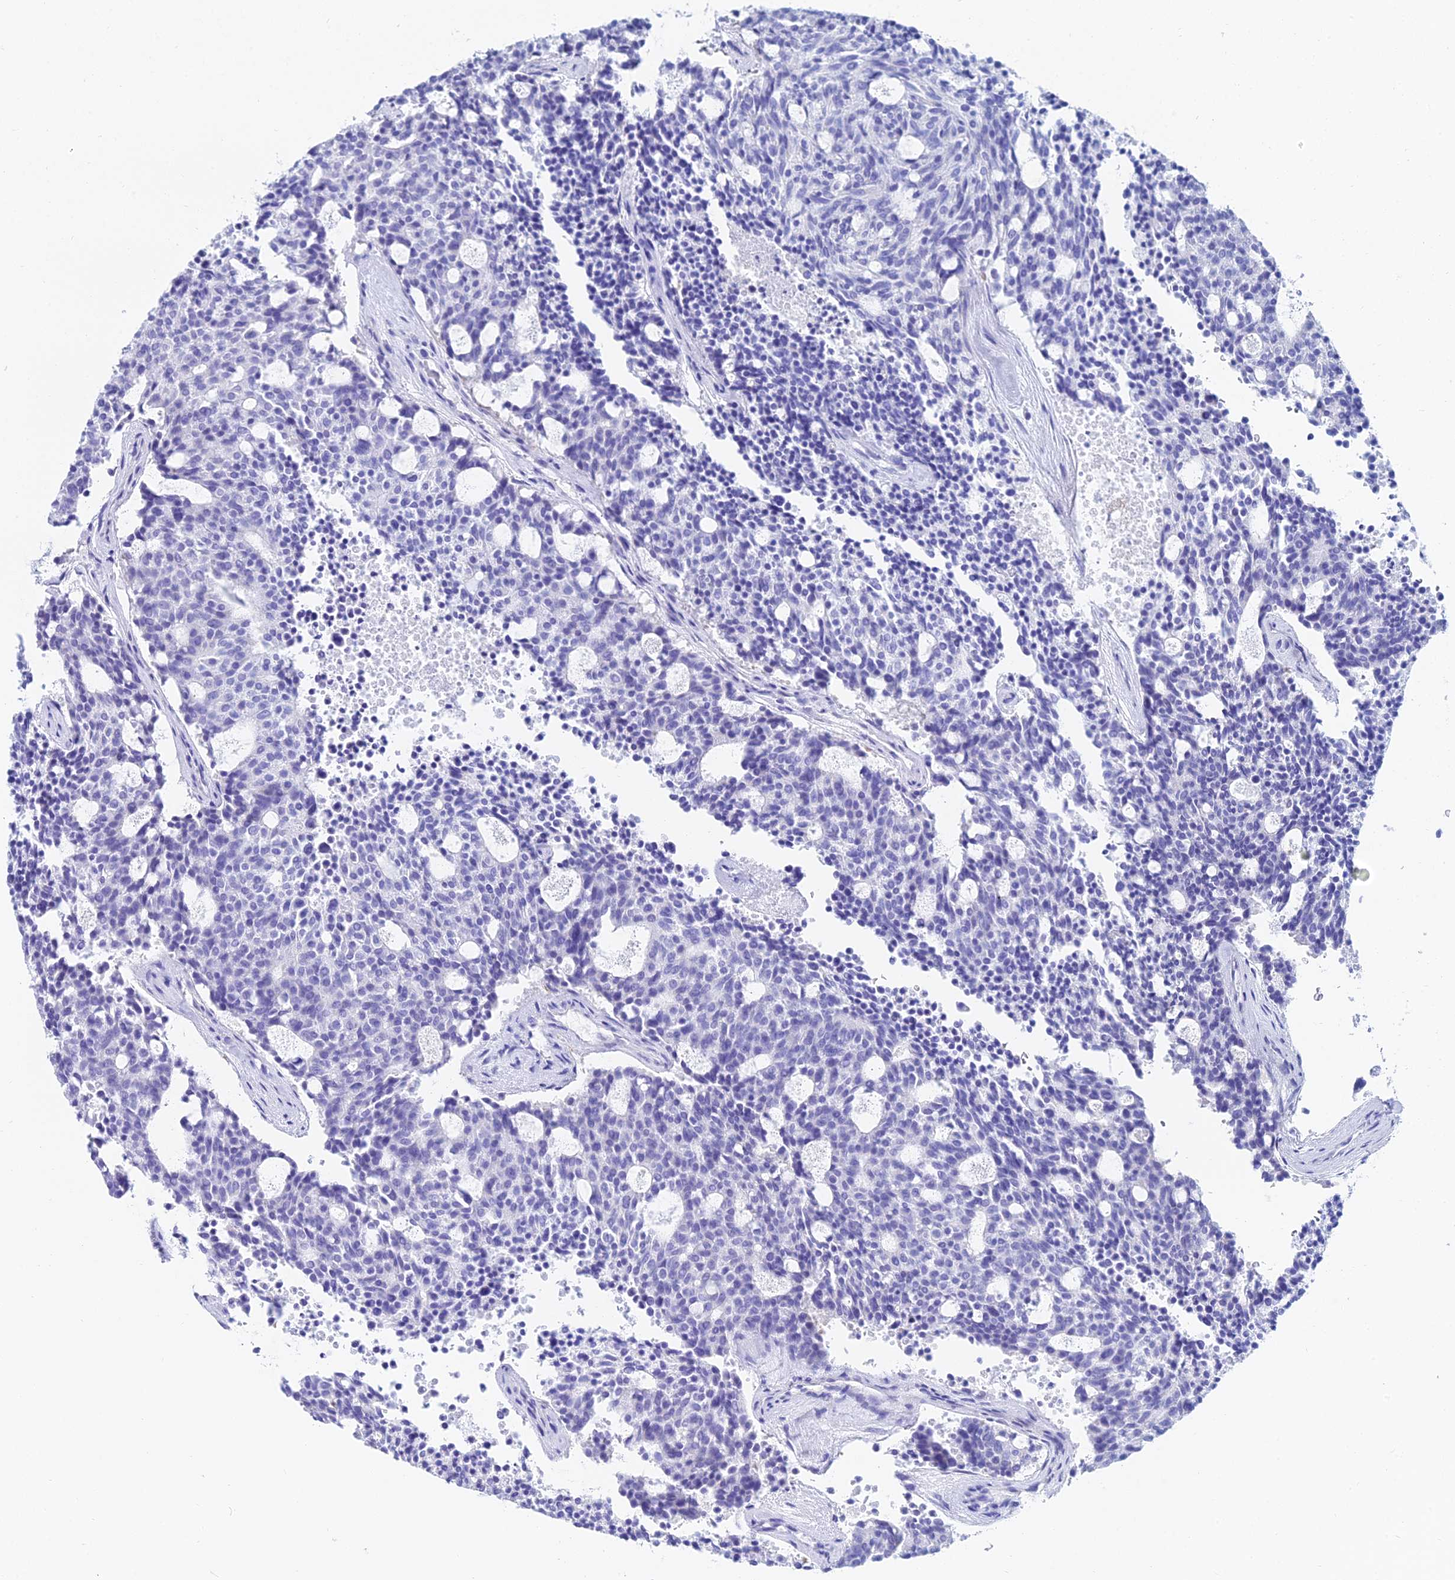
{"staining": {"intensity": "negative", "quantity": "none", "location": "none"}, "tissue": "carcinoid", "cell_type": "Tumor cells", "image_type": "cancer", "snomed": [{"axis": "morphology", "description": "Carcinoid, malignant, NOS"}, {"axis": "topography", "description": "Pancreas"}], "caption": "Immunohistochemical staining of carcinoid reveals no significant staining in tumor cells.", "gene": "HSPA1L", "patient": {"sex": "female", "age": 54}}